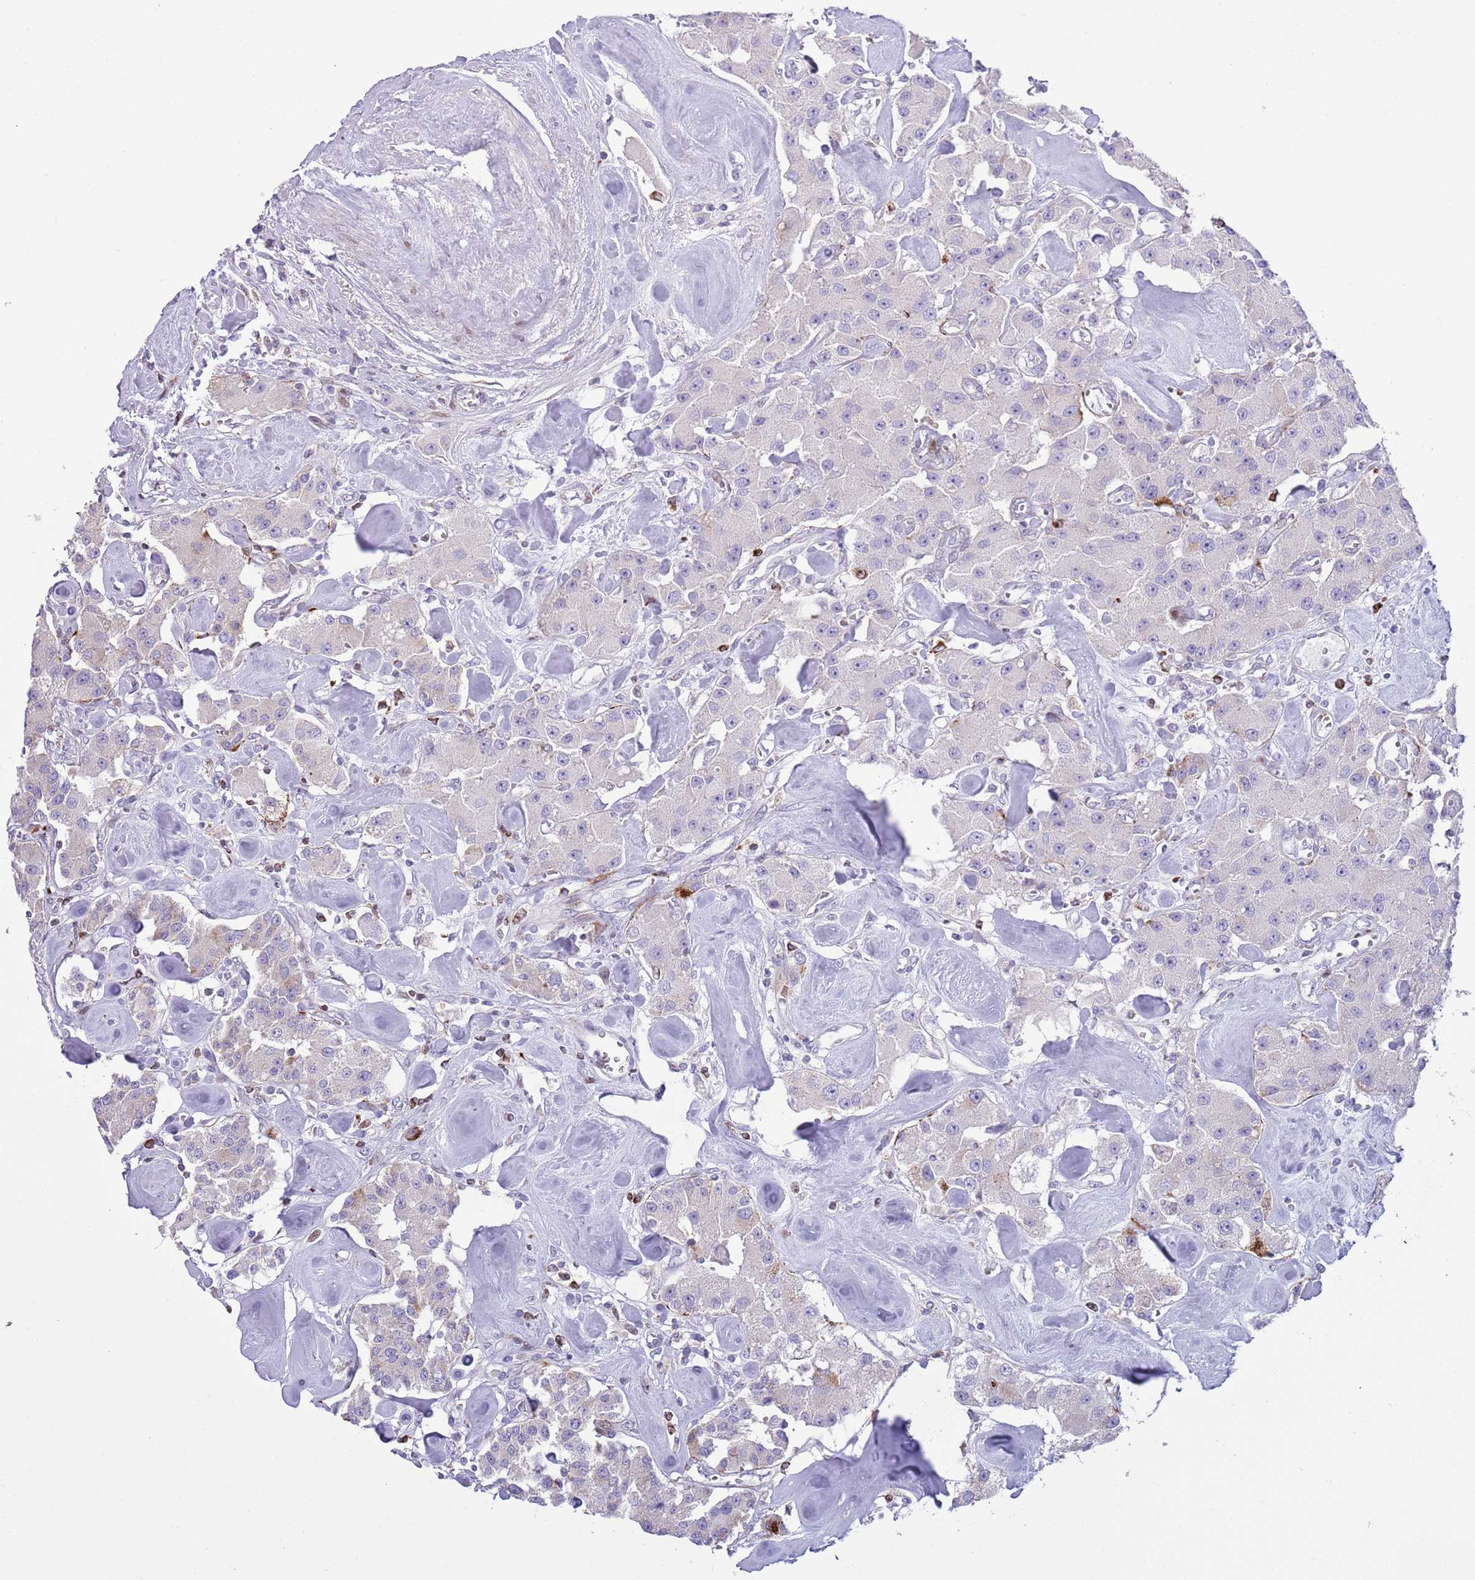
{"staining": {"intensity": "negative", "quantity": "none", "location": "none"}, "tissue": "carcinoid", "cell_type": "Tumor cells", "image_type": "cancer", "snomed": [{"axis": "morphology", "description": "Carcinoid, malignant, NOS"}, {"axis": "topography", "description": "Pancreas"}], "caption": "A high-resolution micrograph shows IHC staining of carcinoid, which displays no significant staining in tumor cells. (Brightfield microscopy of DAB (3,3'-diaminobenzidine) immunohistochemistry (IHC) at high magnification).", "gene": "ANO8", "patient": {"sex": "male", "age": 41}}